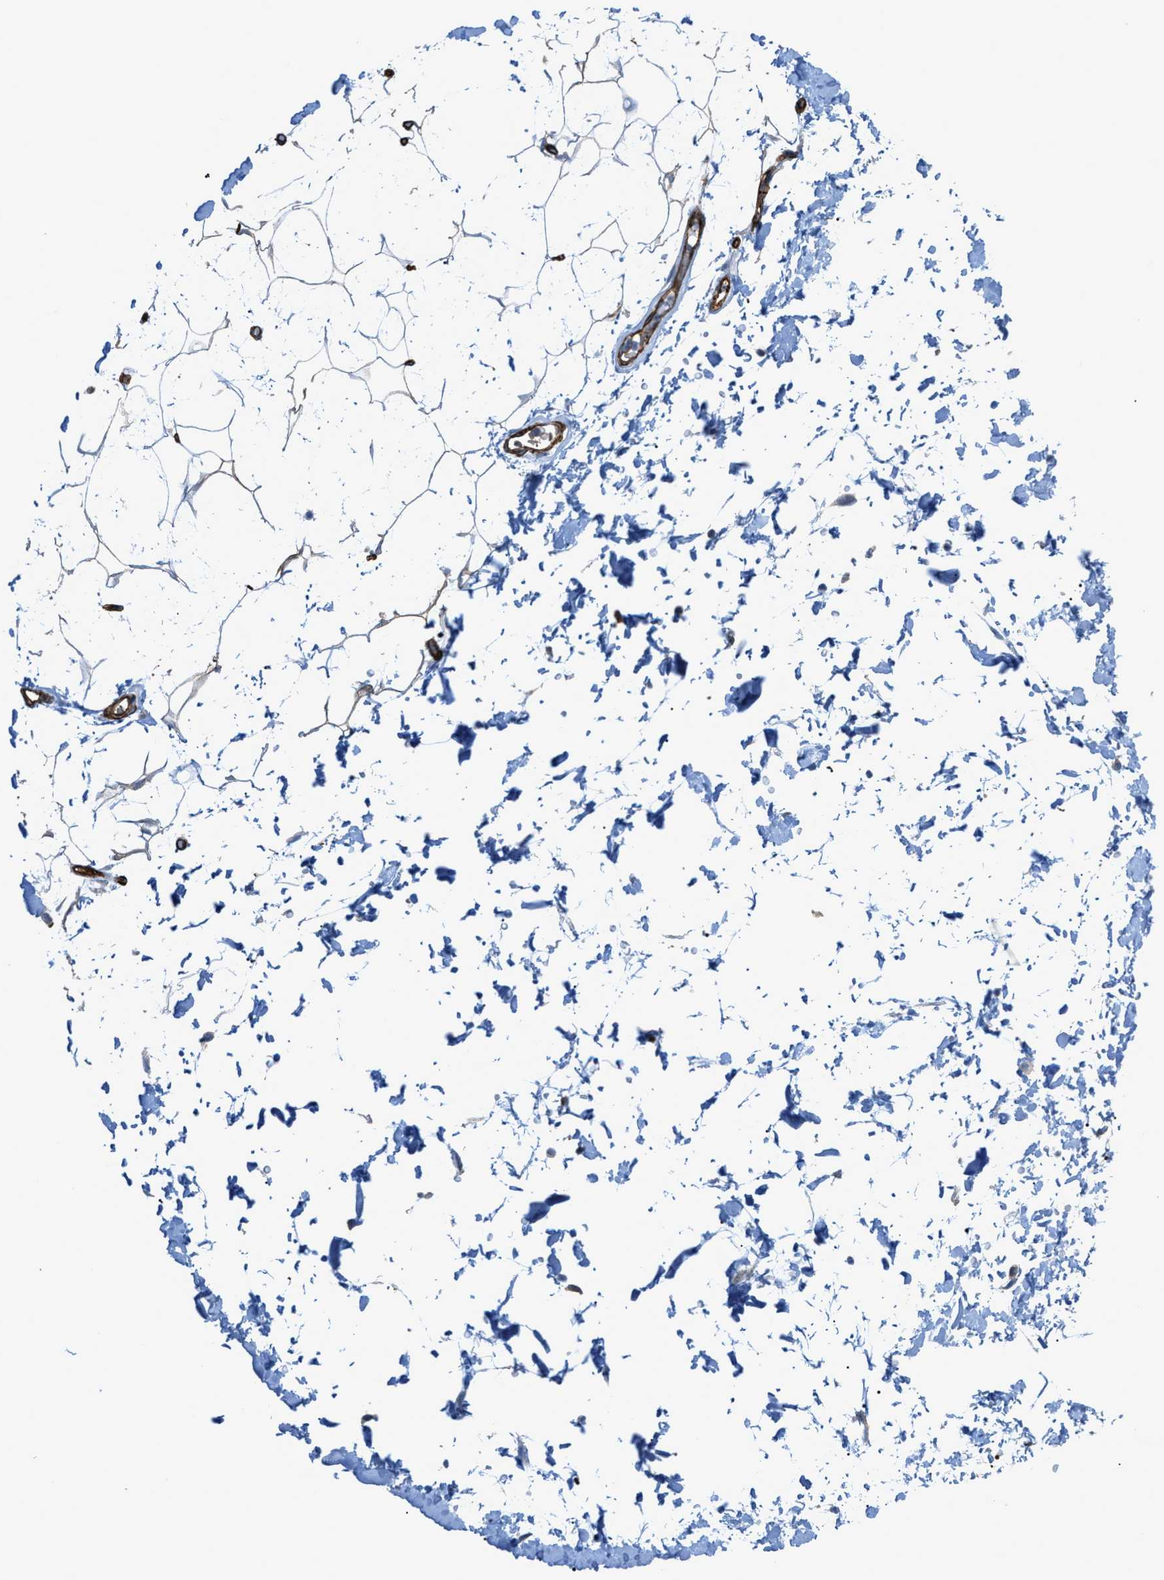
{"staining": {"intensity": "negative", "quantity": "none", "location": "none"}, "tissue": "adipose tissue", "cell_type": "Adipocytes", "image_type": "normal", "snomed": [{"axis": "morphology", "description": "Normal tissue, NOS"}, {"axis": "topography", "description": "Soft tissue"}], "caption": "This is an IHC histopathology image of unremarkable human adipose tissue. There is no expression in adipocytes.", "gene": "SLC22A15", "patient": {"sex": "male", "age": 72}}